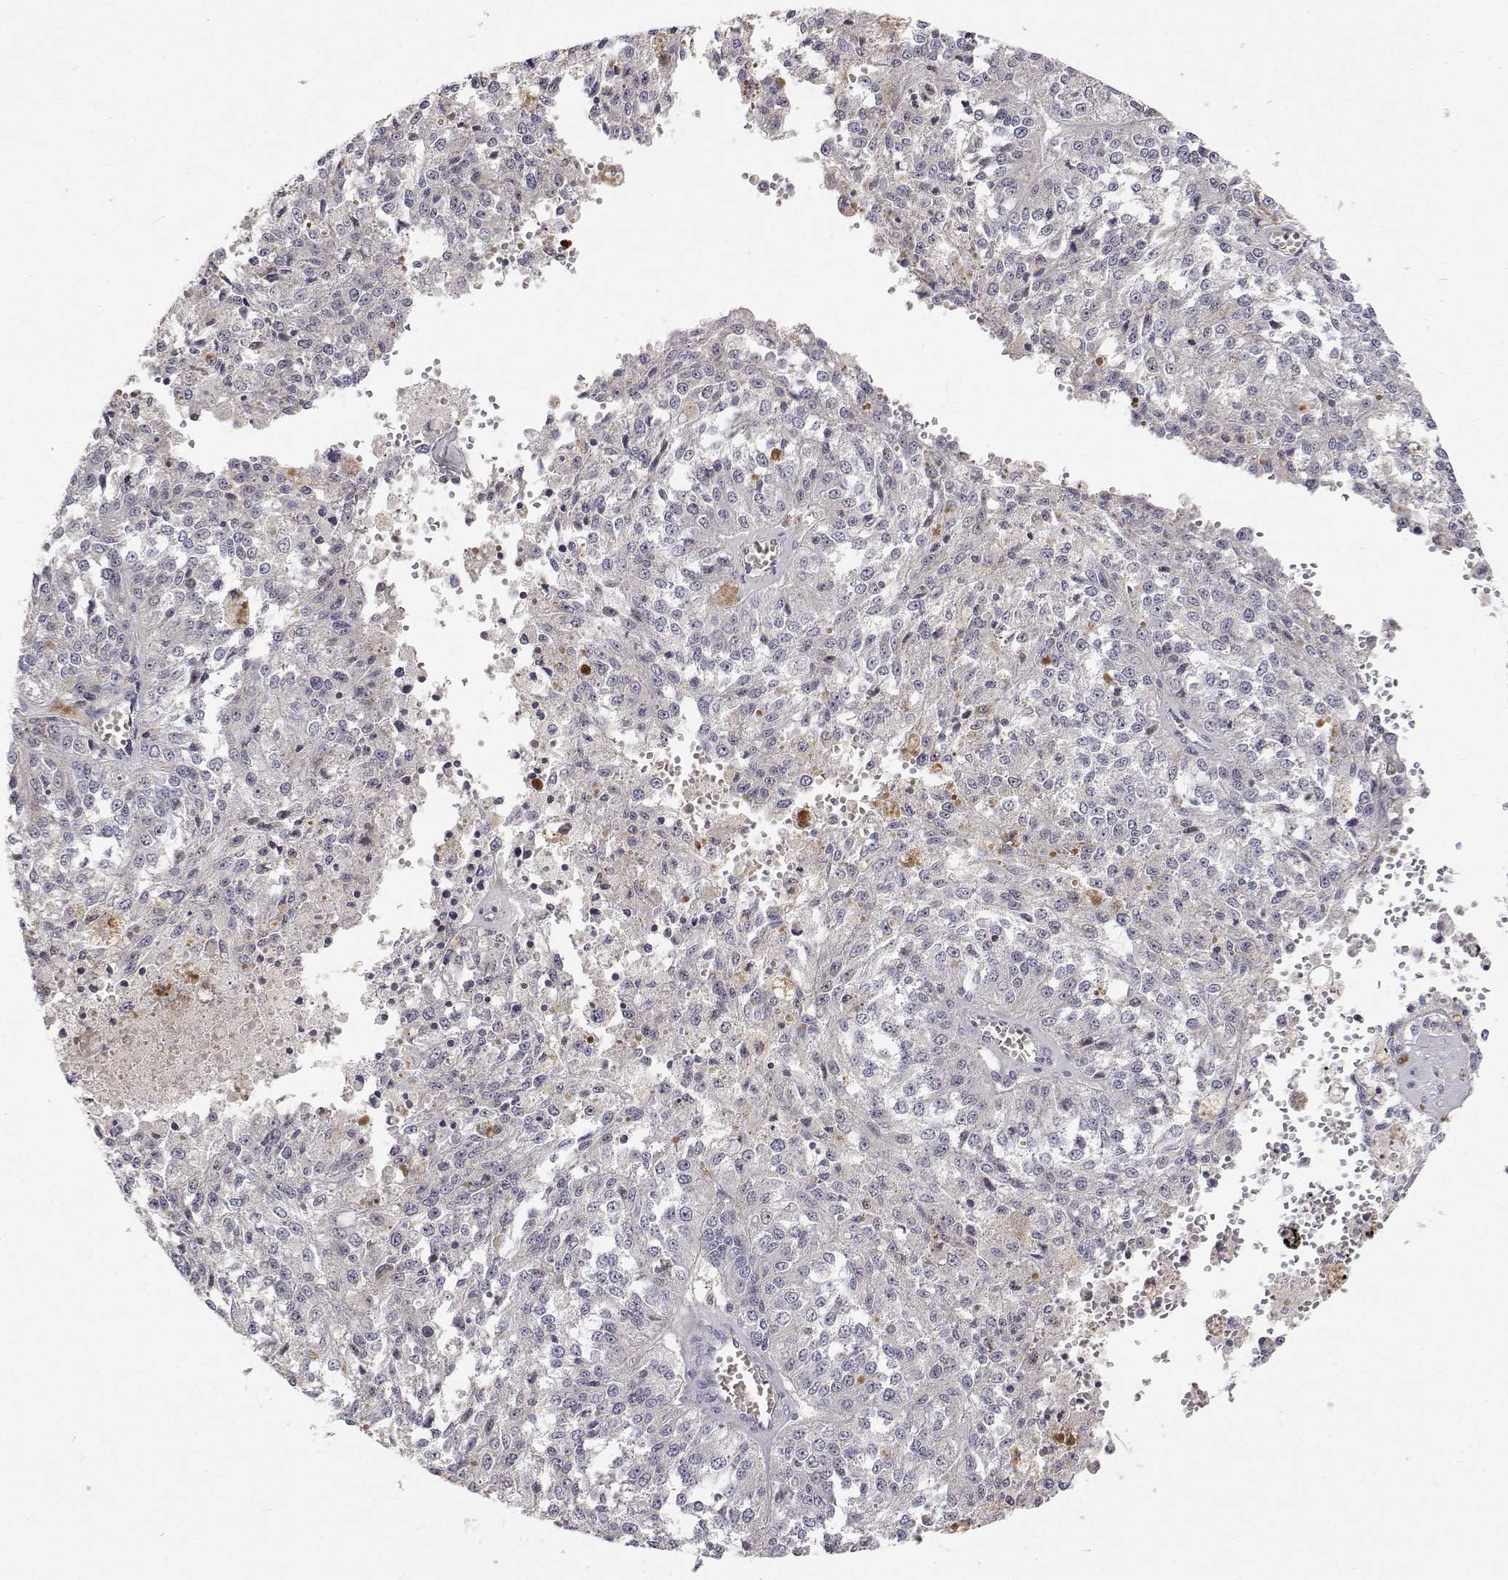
{"staining": {"intensity": "negative", "quantity": "none", "location": "none"}, "tissue": "melanoma", "cell_type": "Tumor cells", "image_type": "cancer", "snomed": [{"axis": "morphology", "description": "Malignant melanoma, Metastatic site"}, {"axis": "topography", "description": "Lymph node"}], "caption": "DAB (3,3'-diaminobenzidine) immunohistochemical staining of human malignant melanoma (metastatic site) shows no significant positivity in tumor cells.", "gene": "MYPN", "patient": {"sex": "female", "age": 64}}